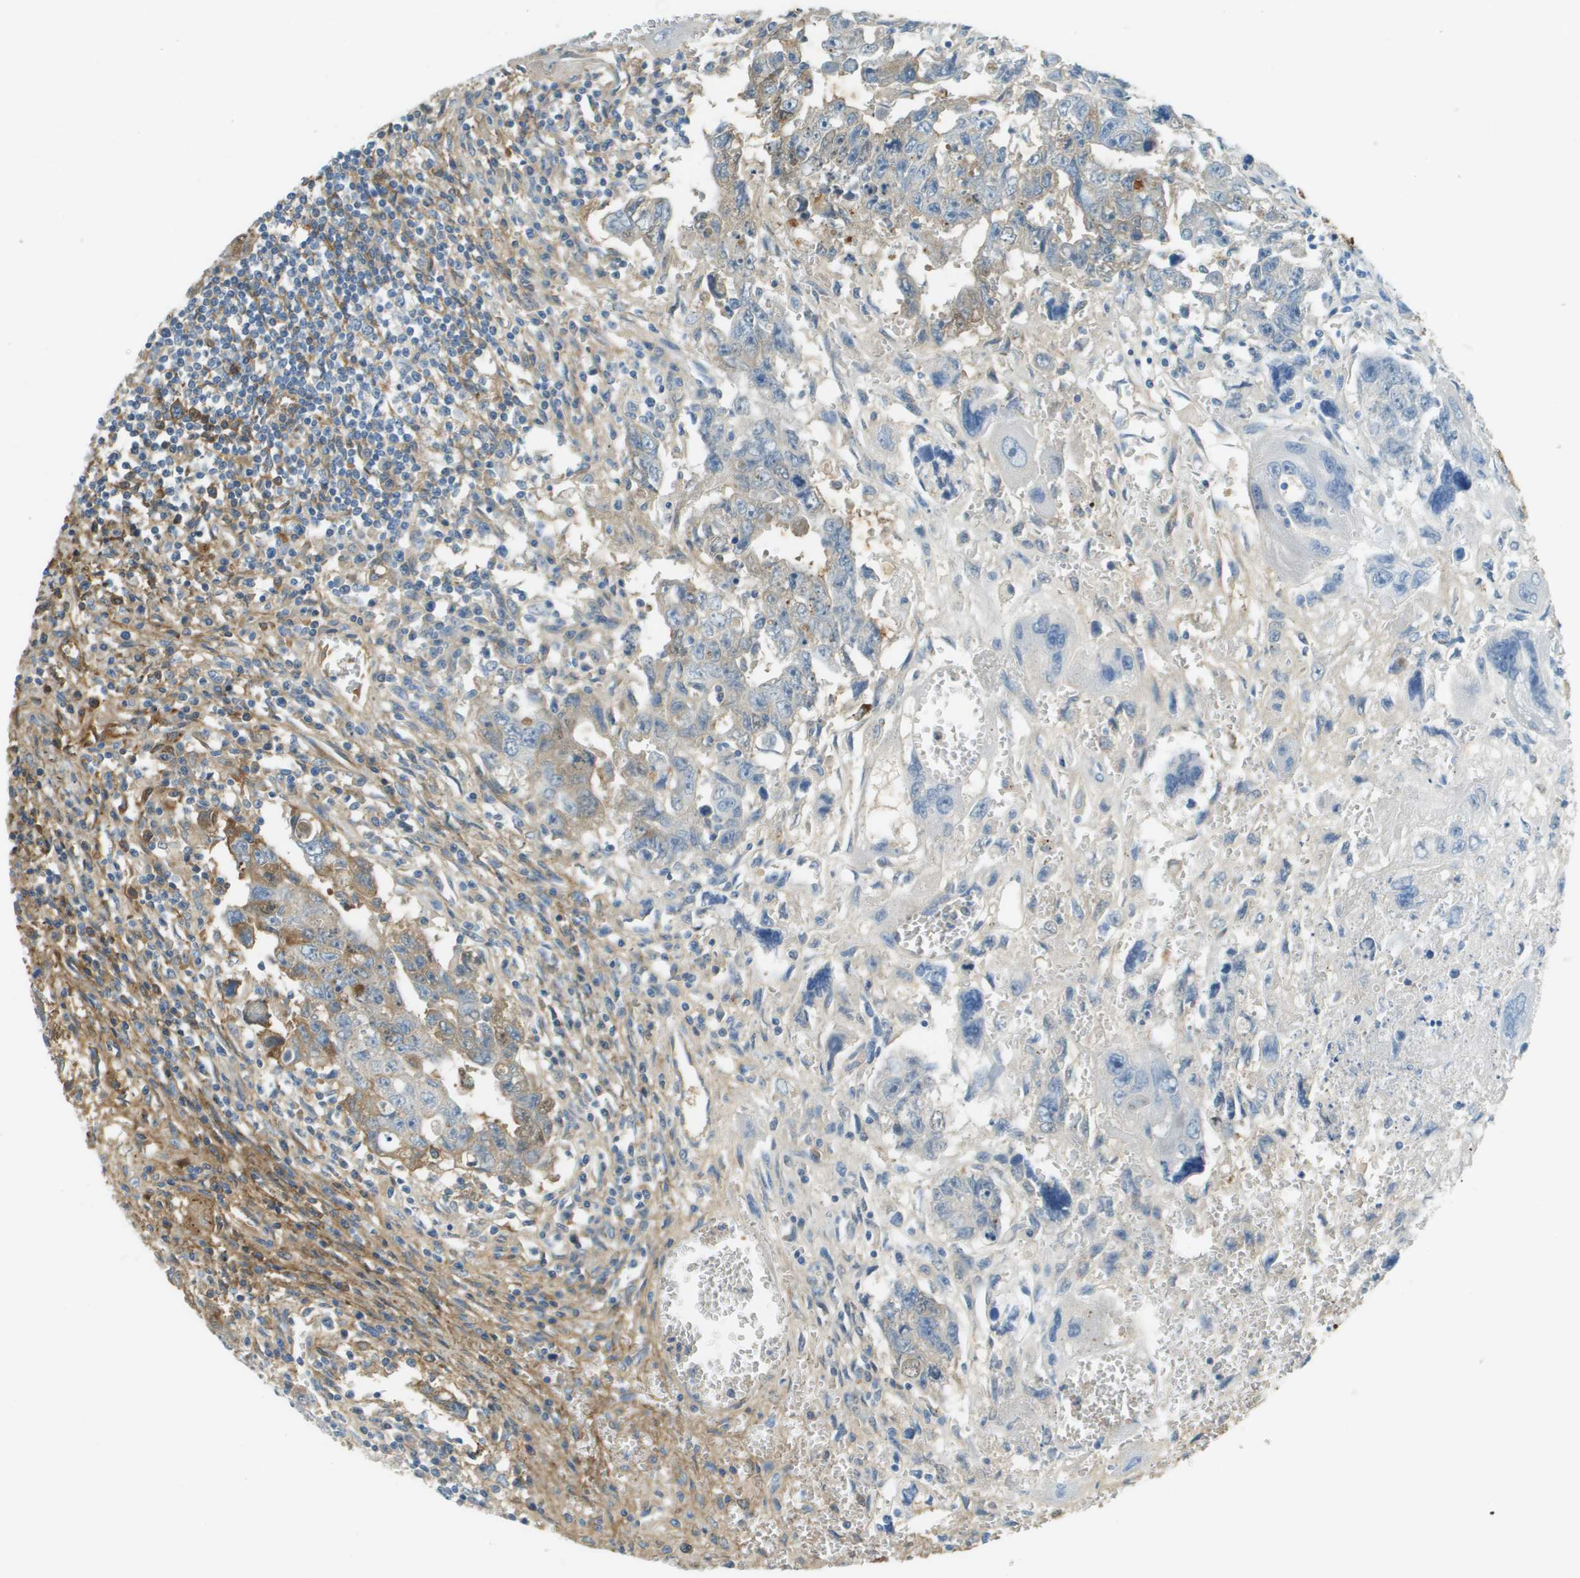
{"staining": {"intensity": "weak", "quantity": "<25%", "location": "cytoplasmic/membranous"}, "tissue": "testis cancer", "cell_type": "Tumor cells", "image_type": "cancer", "snomed": [{"axis": "morphology", "description": "Carcinoma, Embryonal, NOS"}, {"axis": "topography", "description": "Testis"}], "caption": "Histopathology image shows no protein expression in tumor cells of testis cancer tissue.", "gene": "DCN", "patient": {"sex": "male", "age": 28}}